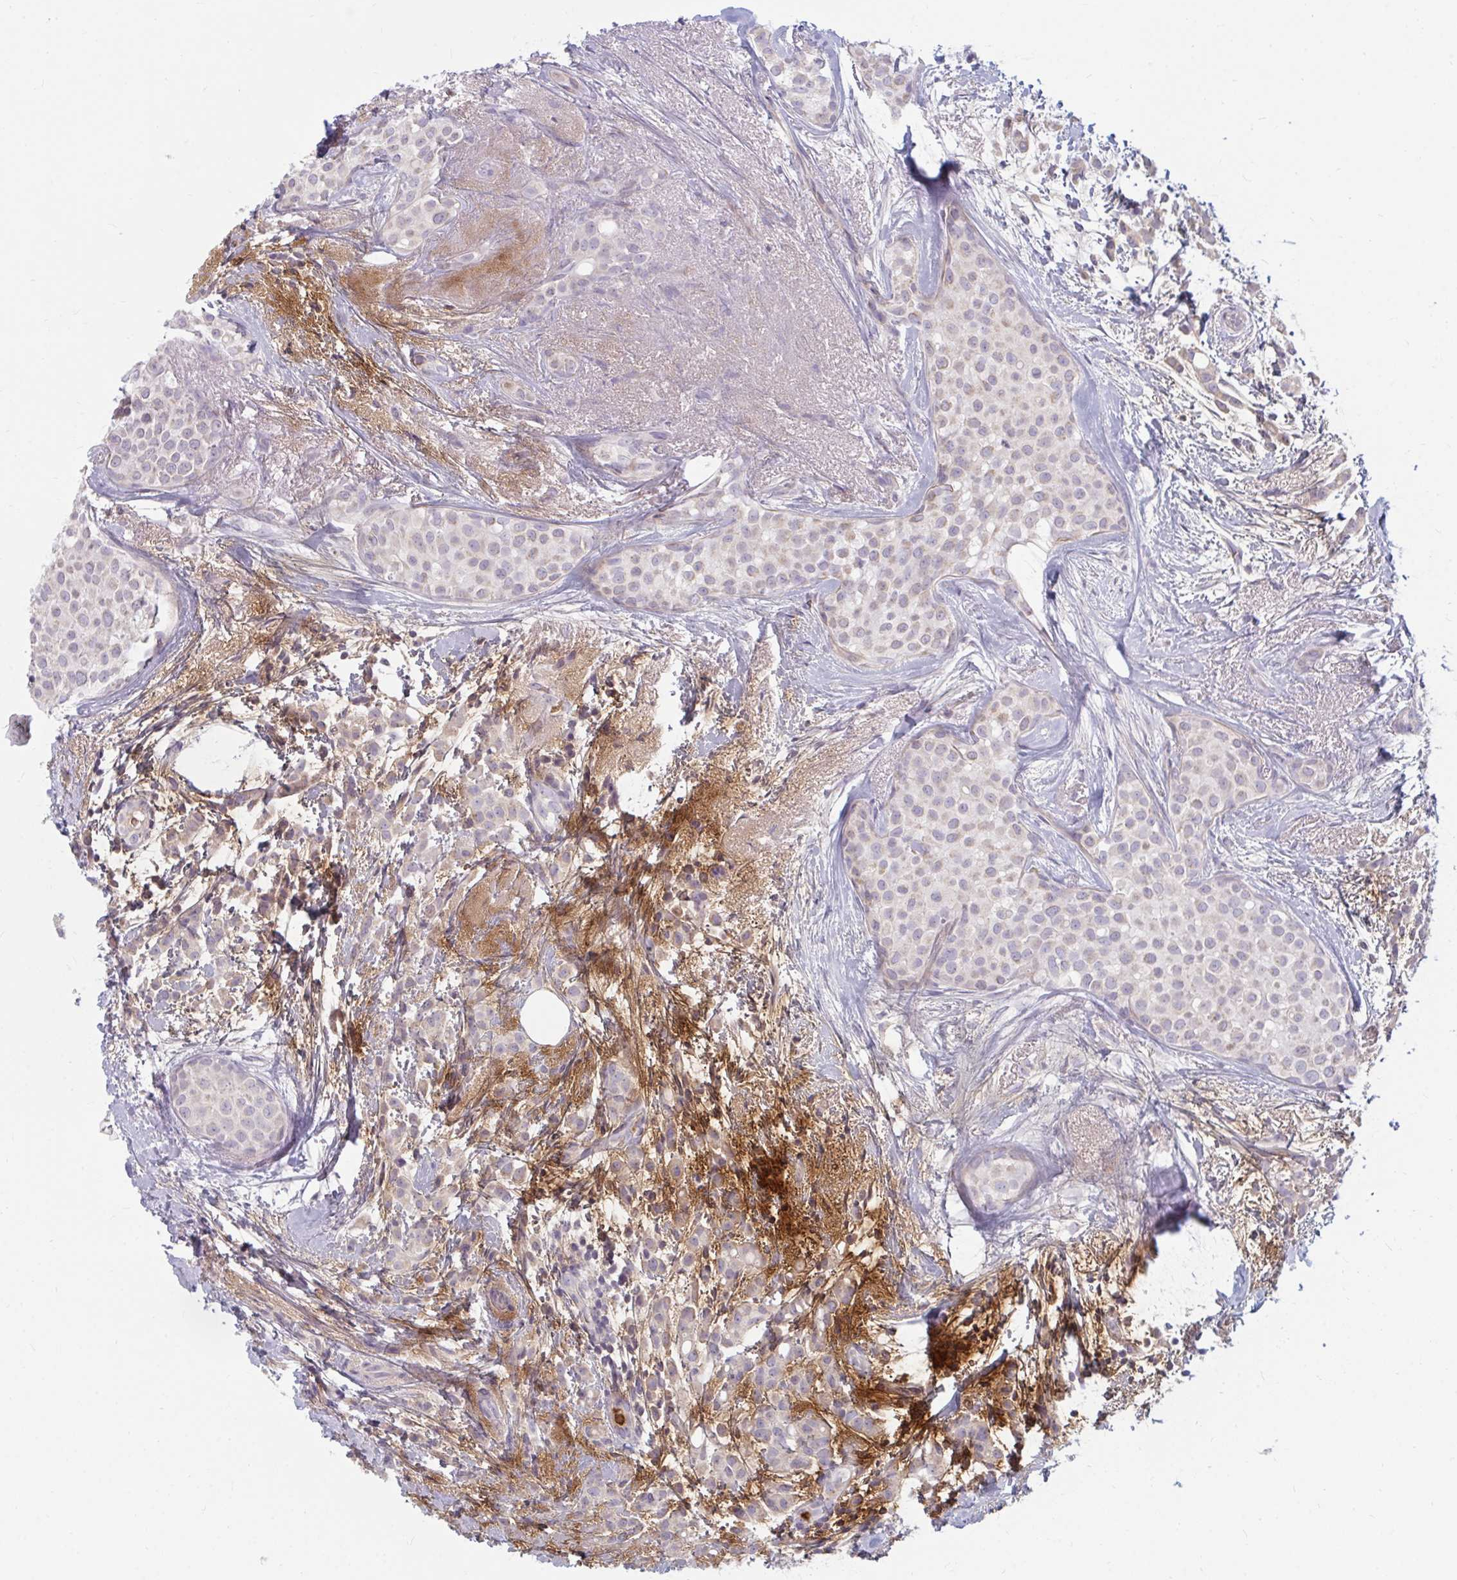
{"staining": {"intensity": "negative", "quantity": "none", "location": "none"}, "tissue": "breast cancer", "cell_type": "Tumor cells", "image_type": "cancer", "snomed": [{"axis": "morphology", "description": "Lobular carcinoma"}, {"axis": "topography", "description": "Breast"}], "caption": "Immunohistochemistry histopathology image of neoplastic tissue: human breast cancer stained with DAB demonstrates no significant protein positivity in tumor cells. Nuclei are stained in blue.", "gene": "RAB33A", "patient": {"sex": "female", "age": 68}}